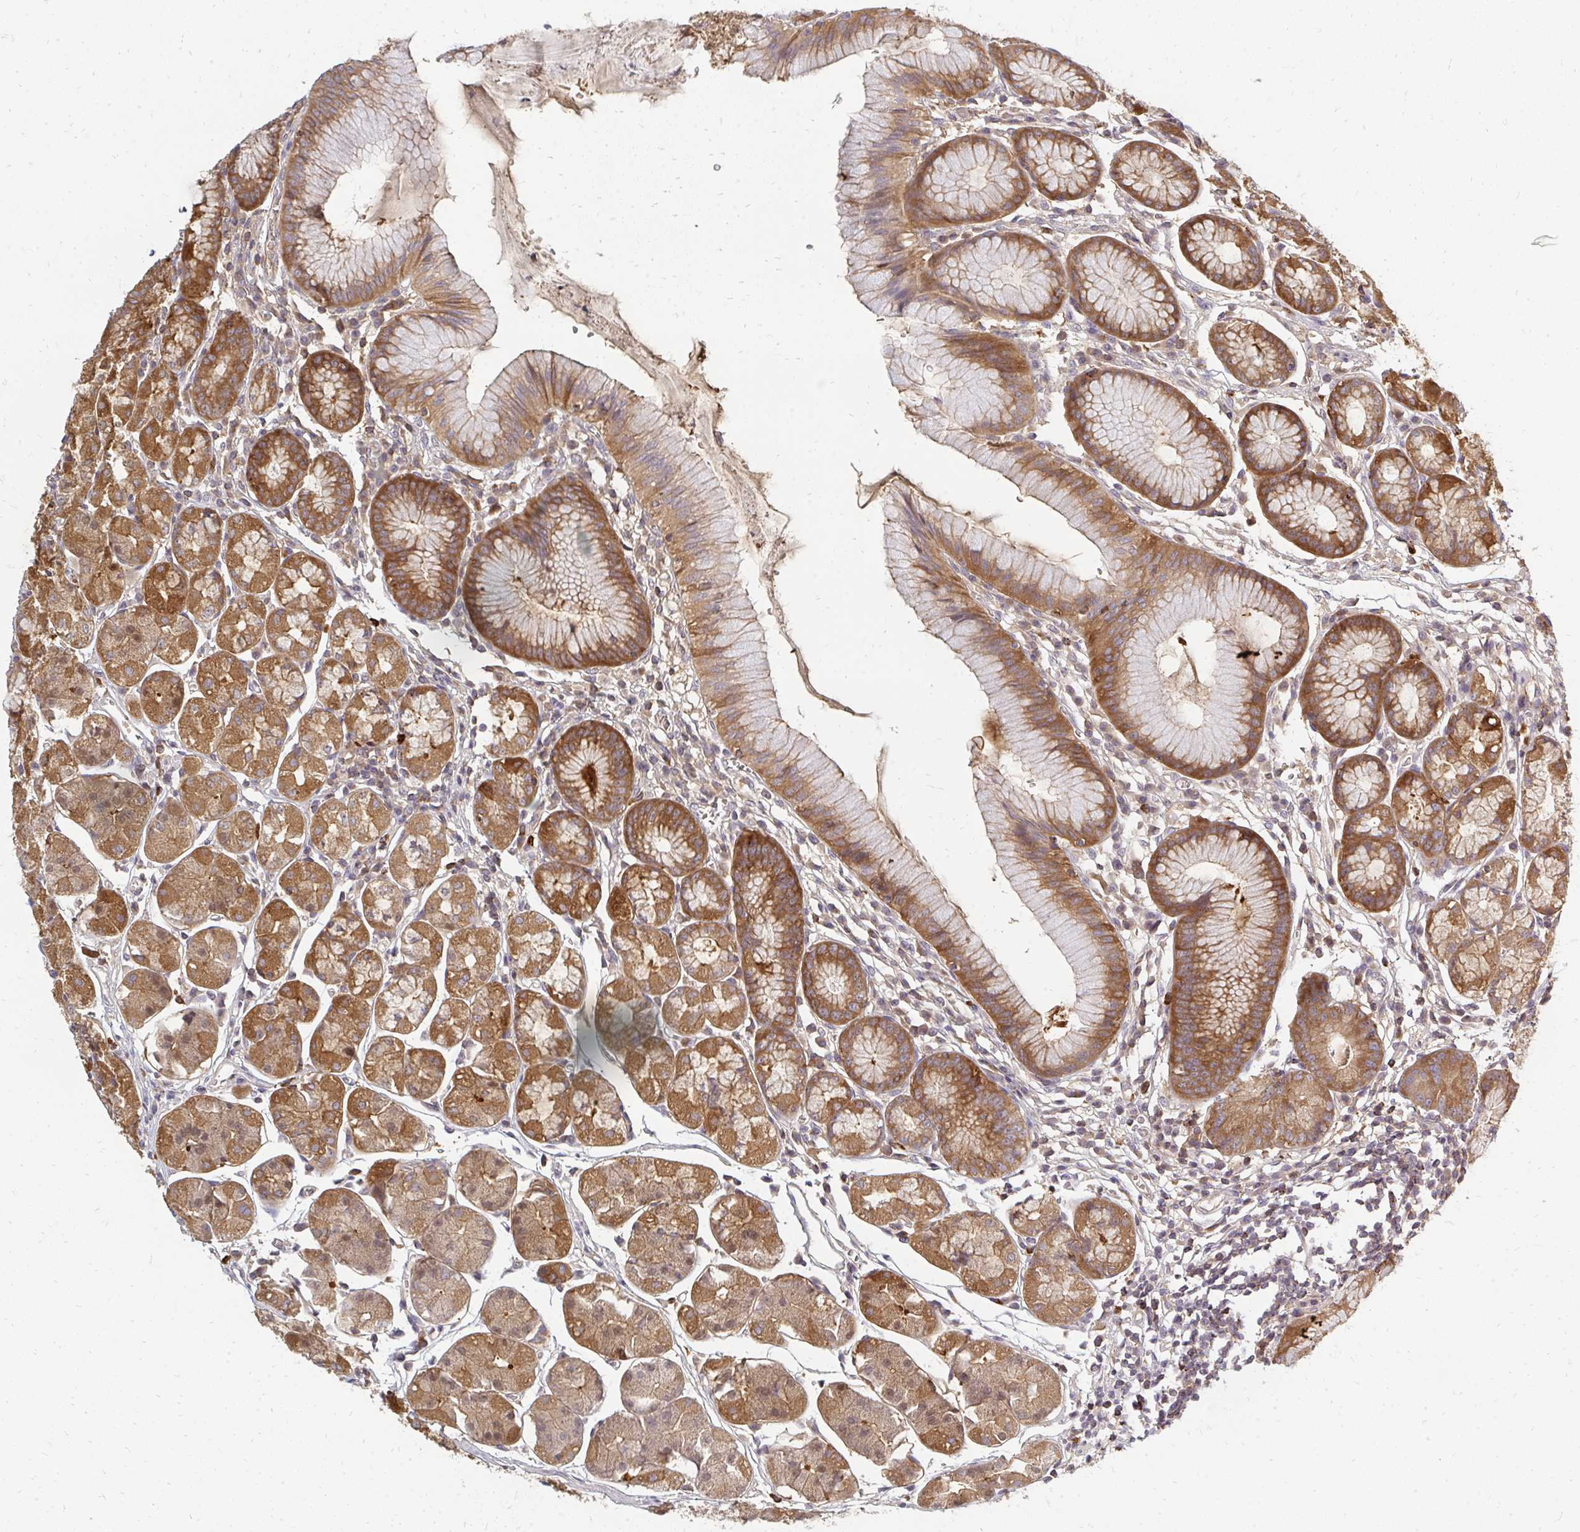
{"staining": {"intensity": "moderate", "quantity": ">75%", "location": "cytoplasmic/membranous"}, "tissue": "stomach", "cell_type": "Glandular cells", "image_type": "normal", "snomed": [{"axis": "morphology", "description": "Normal tissue, NOS"}, {"axis": "topography", "description": "Stomach"}], "caption": "An image of human stomach stained for a protein shows moderate cytoplasmic/membranous brown staining in glandular cells. The protein is shown in brown color, while the nuclei are stained blue.", "gene": "ZNF285", "patient": {"sex": "male", "age": 55}}